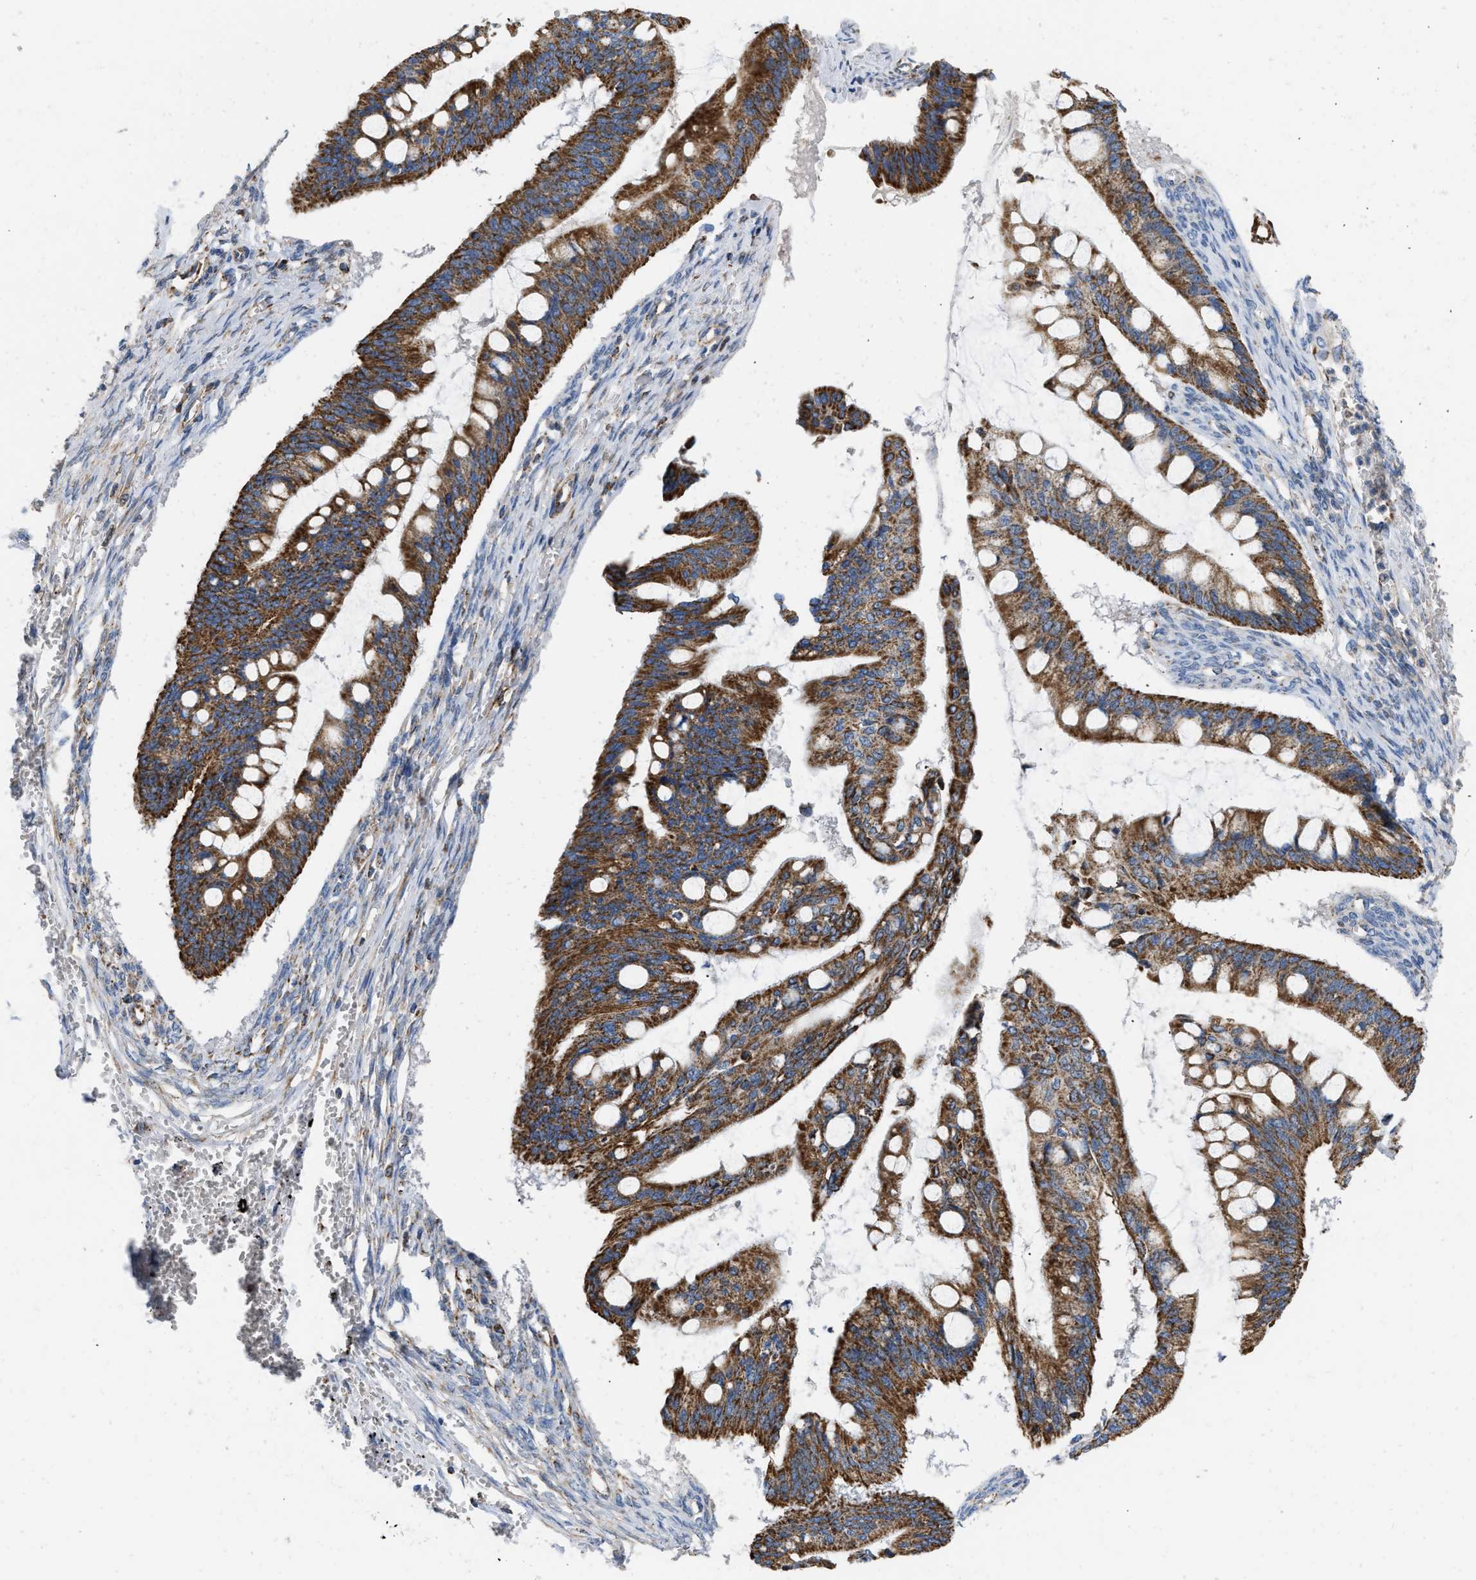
{"staining": {"intensity": "strong", "quantity": ">75%", "location": "cytoplasmic/membranous"}, "tissue": "ovarian cancer", "cell_type": "Tumor cells", "image_type": "cancer", "snomed": [{"axis": "morphology", "description": "Cystadenocarcinoma, mucinous, NOS"}, {"axis": "topography", "description": "Ovary"}], "caption": "Mucinous cystadenocarcinoma (ovarian) stained with DAB IHC exhibits high levels of strong cytoplasmic/membranous expression in approximately >75% of tumor cells. (brown staining indicates protein expression, while blue staining denotes nuclei).", "gene": "GRB10", "patient": {"sex": "female", "age": 73}}